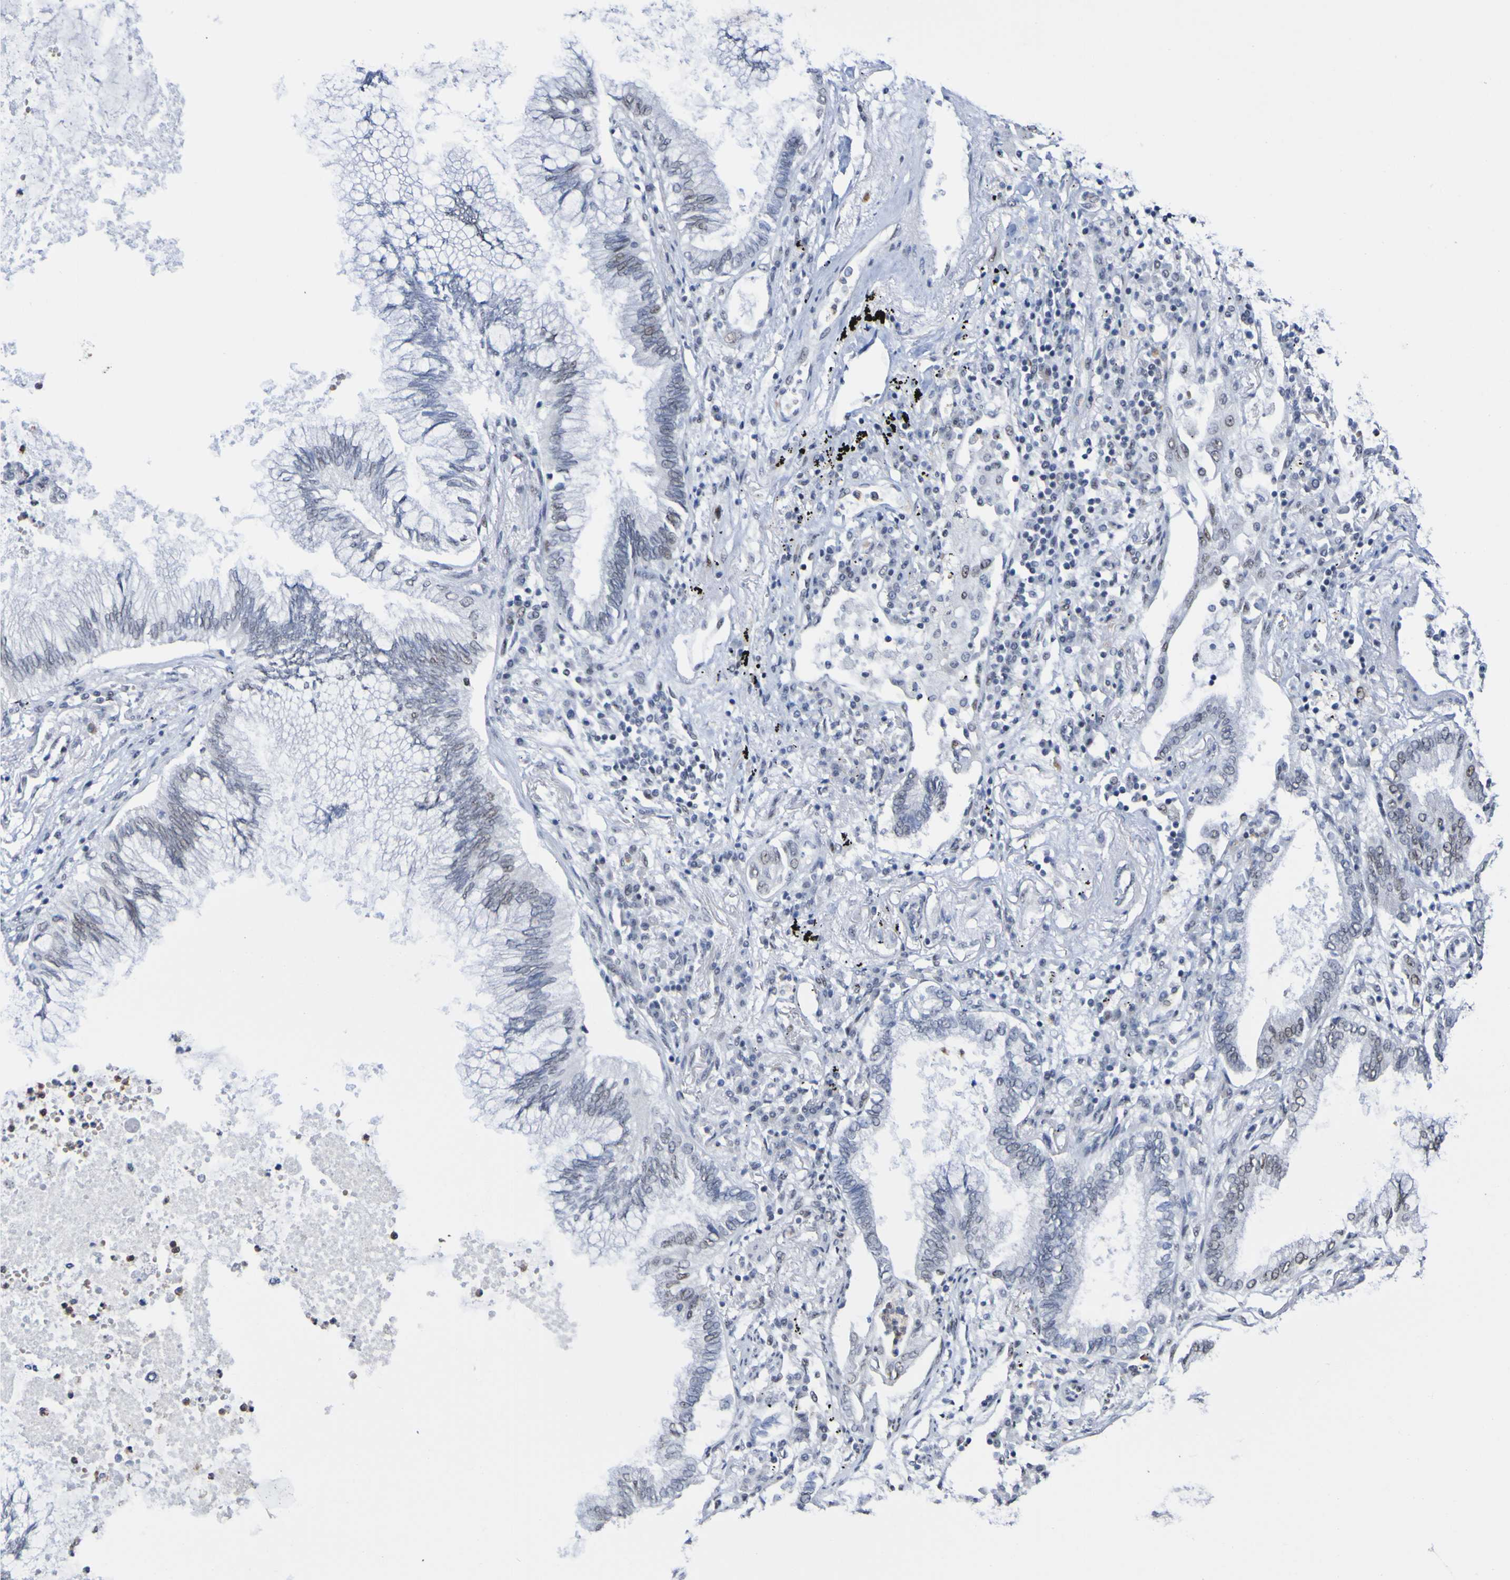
{"staining": {"intensity": "weak", "quantity": "<25%", "location": "nuclear"}, "tissue": "lung cancer", "cell_type": "Tumor cells", "image_type": "cancer", "snomed": [{"axis": "morphology", "description": "Normal tissue, NOS"}, {"axis": "morphology", "description": "Adenocarcinoma, NOS"}, {"axis": "topography", "description": "Bronchus"}, {"axis": "topography", "description": "Lung"}], "caption": "A histopathology image of lung cancer stained for a protein exhibits no brown staining in tumor cells.", "gene": "CDC5L", "patient": {"sex": "female", "age": 70}}